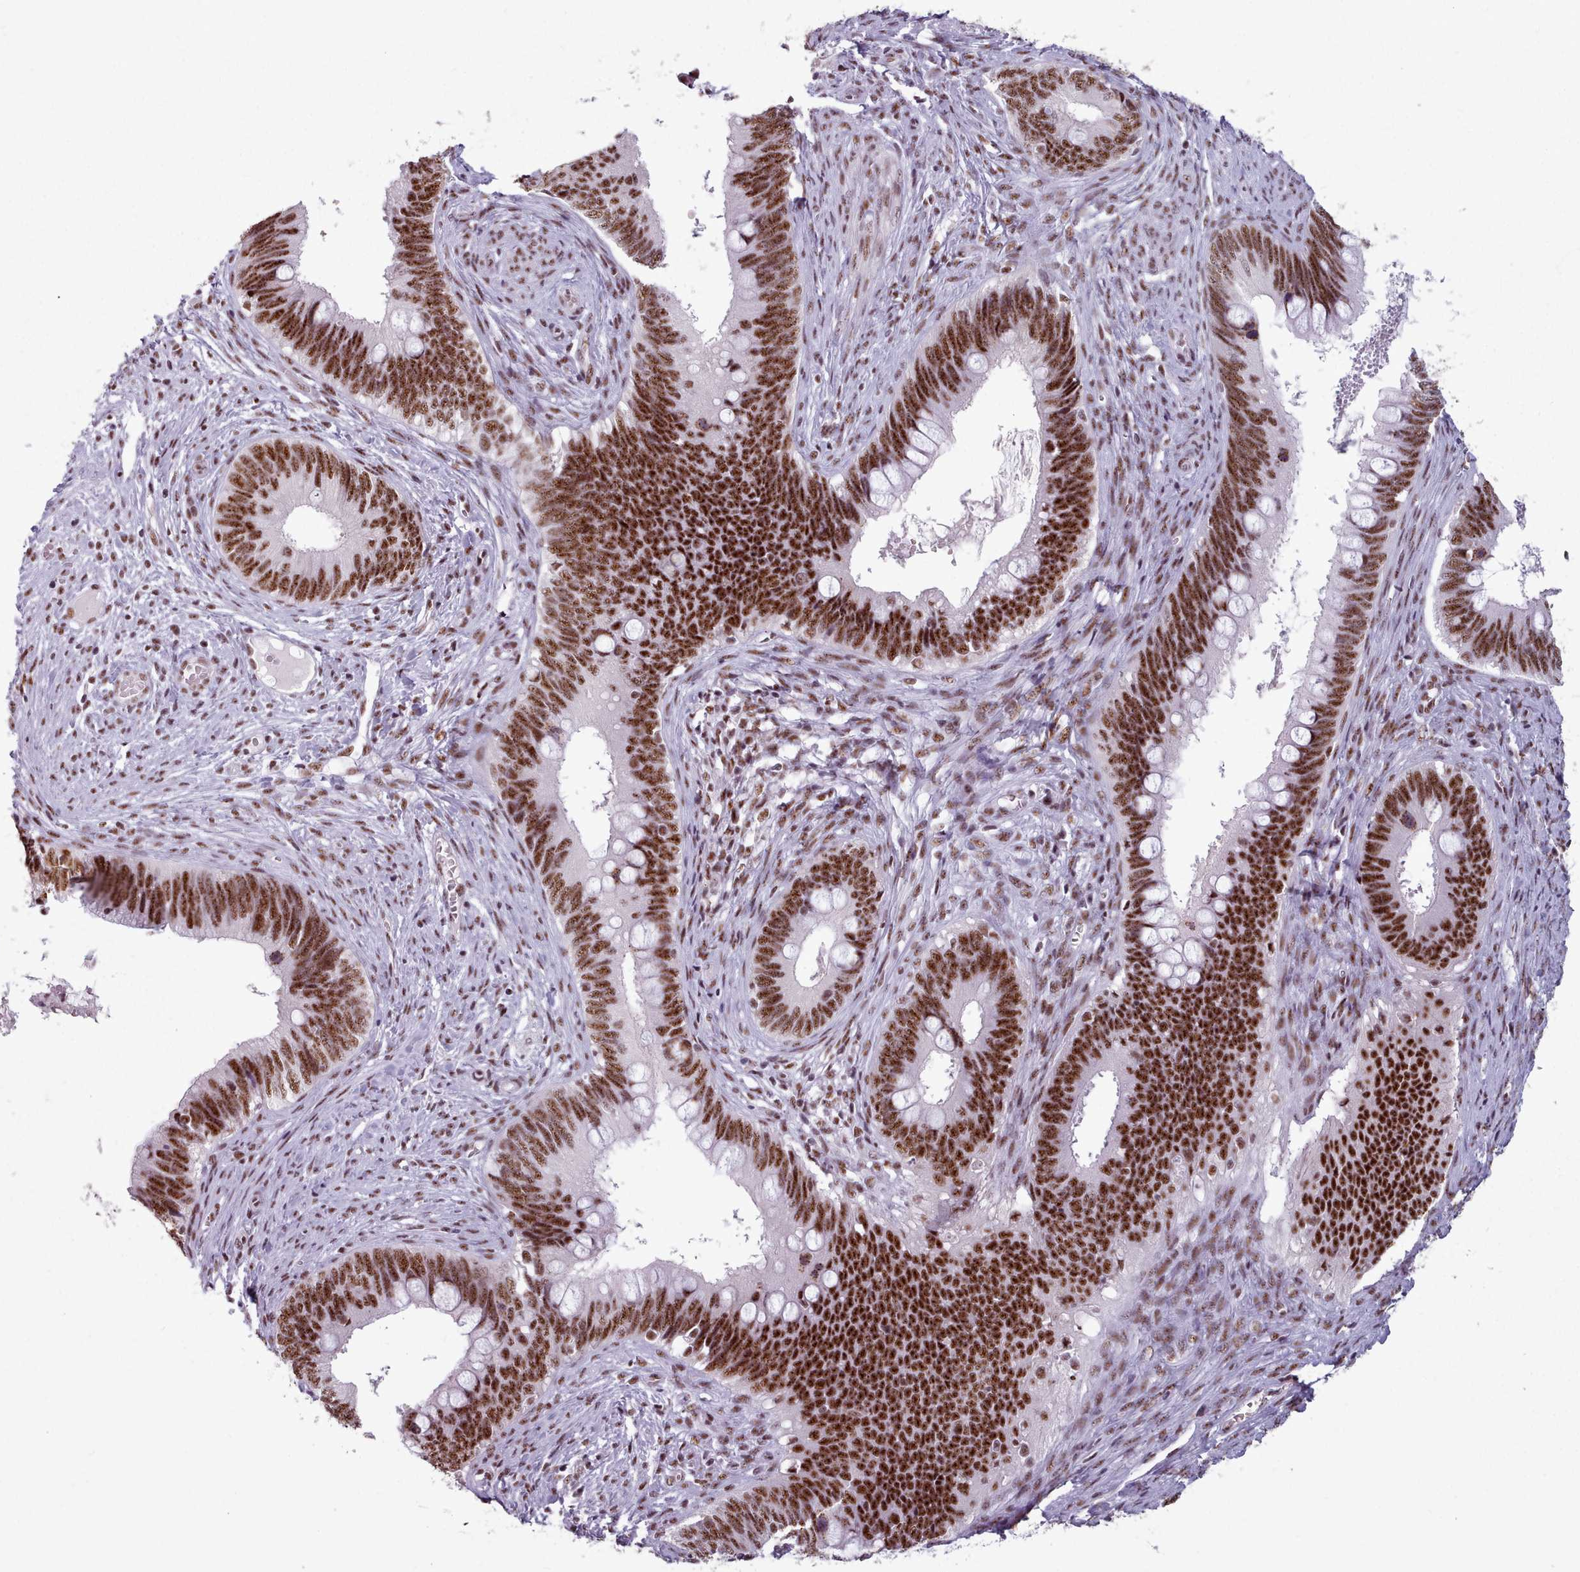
{"staining": {"intensity": "strong", "quantity": ">75%", "location": "nuclear"}, "tissue": "cervical cancer", "cell_type": "Tumor cells", "image_type": "cancer", "snomed": [{"axis": "morphology", "description": "Adenocarcinoma, NOS"}, {"axis": "topography", "description": "Cervix"}], "caption": "A high amount of strong nuclear expression is appreciated in approximately >75% of tumor cells in cervical adenocarcinoma tissue.", "gene": "SRRM1", "patient": {"sex": "female", "age": 42}}